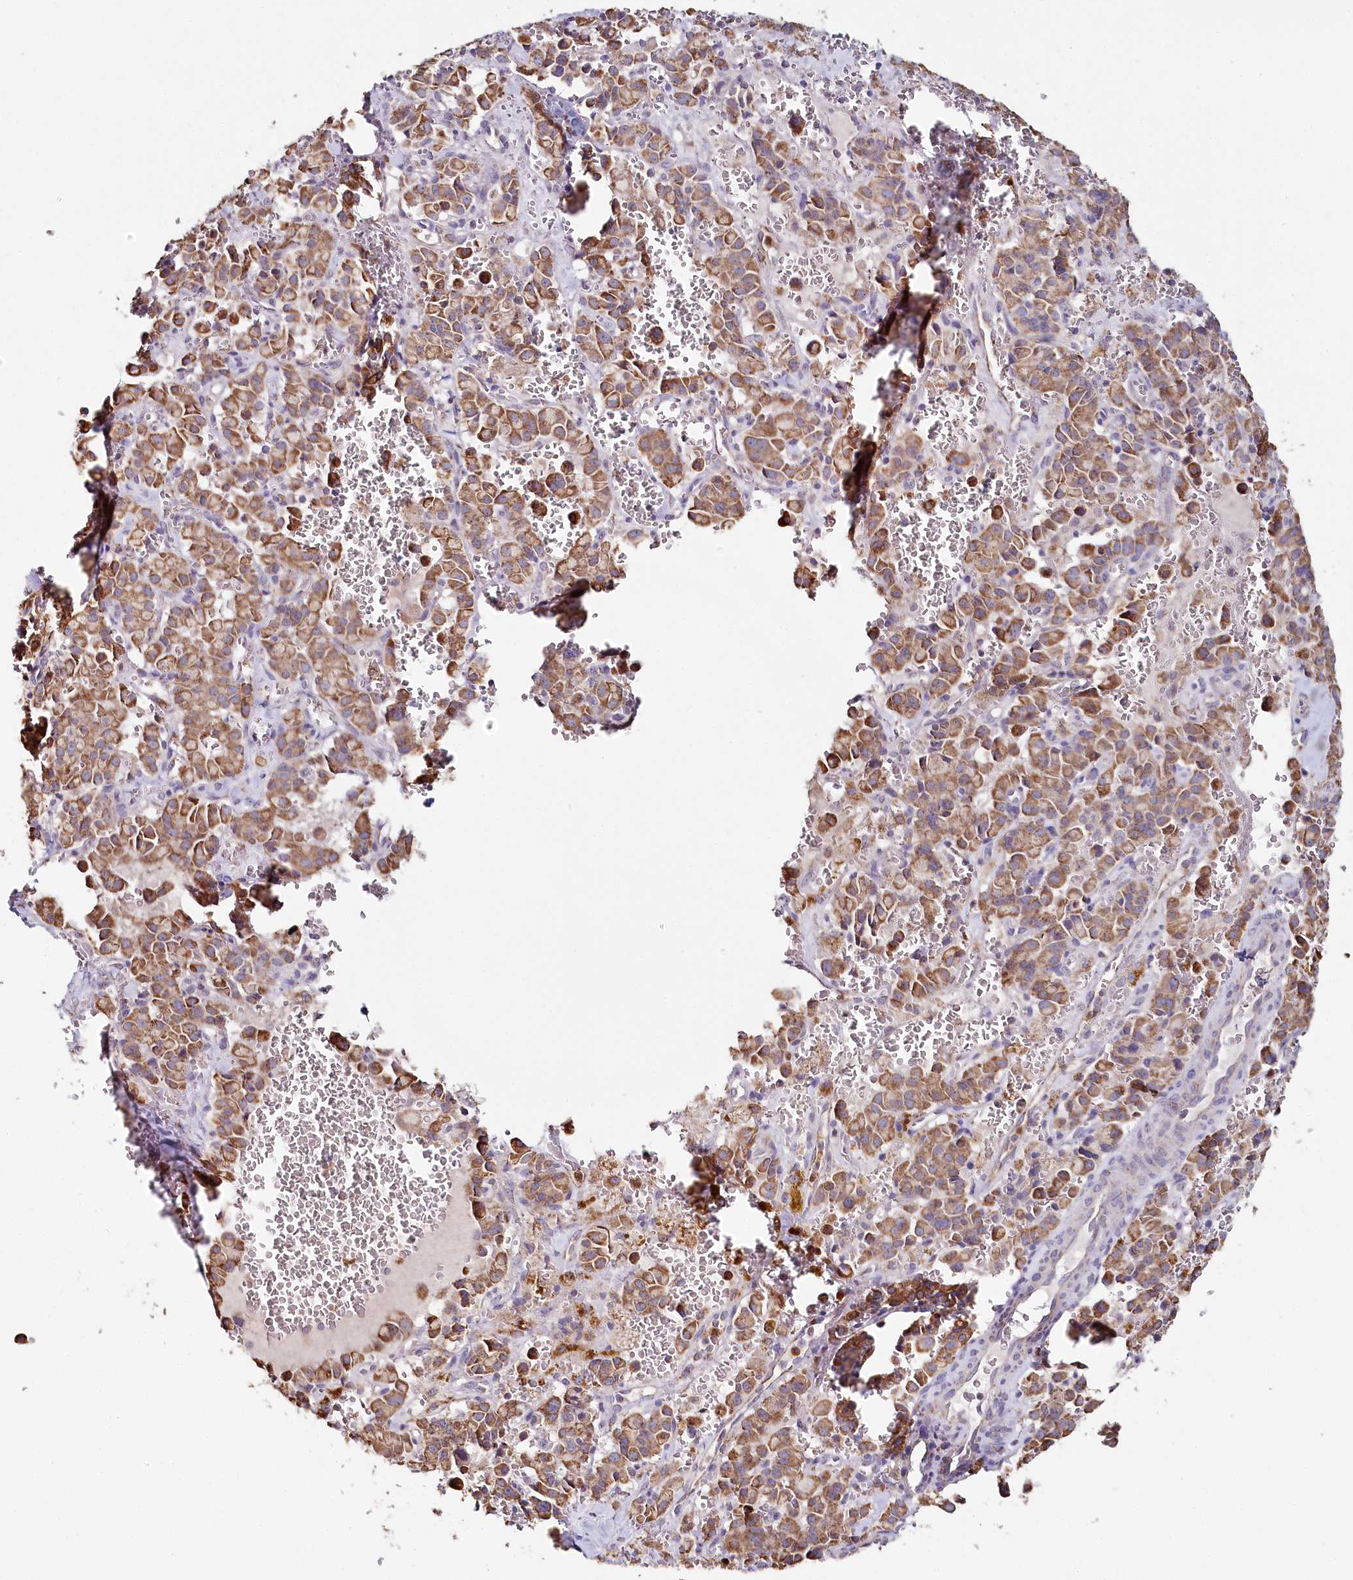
{"staining": {"intensity": "moderate", "quantity": ">75%", "location": "cytoplasmic/membranous"}, "tissue": "pancreatic cancer", "cell_type": "Tumor cells", "image_type": "cancer", "snomed": [{"axis": "morphology", "description": "Adenocarcinoma, NOS"}, {"axis": "topography", "description": "Pancreas"}], "caption": "Tumor cells exhibit medium levels of moderate cytoplasmic/membranous expression in about >75% of cells in pancreatic adenocarcinoma.", "gene": "MMP25", "patient": {"sex": "male", "age": 65}}